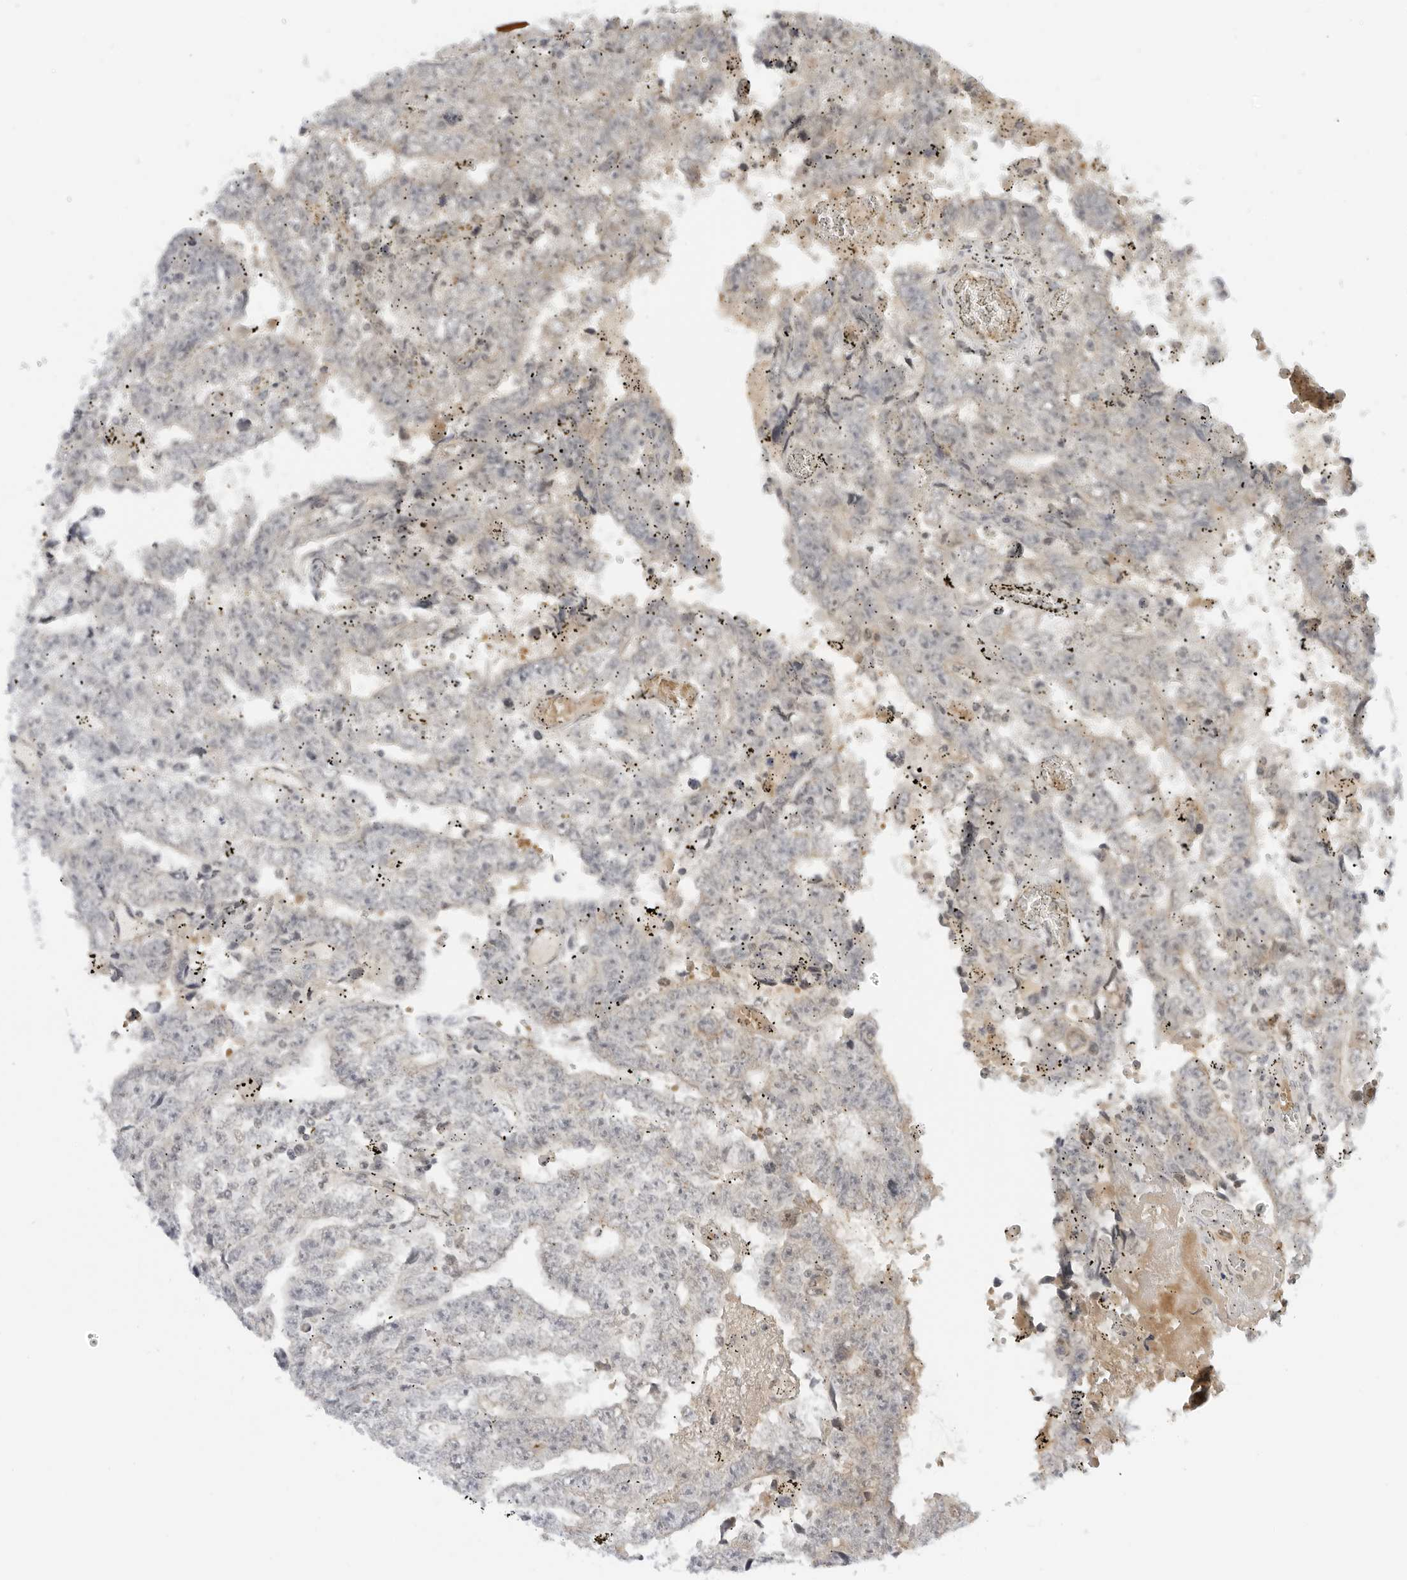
{"staining": {"intensity": "negative", "quantity": "none", "location": "none"}, "tissue": "testis cancer", "cell_type": "Tumor cells", "image_type": "cancer", "snomed": [{"axis": "morphology", "description": "Carcinoma, Embryonal, NOS"}, {"axis": "topography", "description": "Testis"}], "caption": "Tumor cells show no significant protein staining in testis embryonal carcinoma. (DAB (3,3'-diaminobenzidine) immunohistochemistry (IHC) with hematoxylin counter stain).", "gene": "SUGCT", "patient": {"sex": "male", "age": 25}}